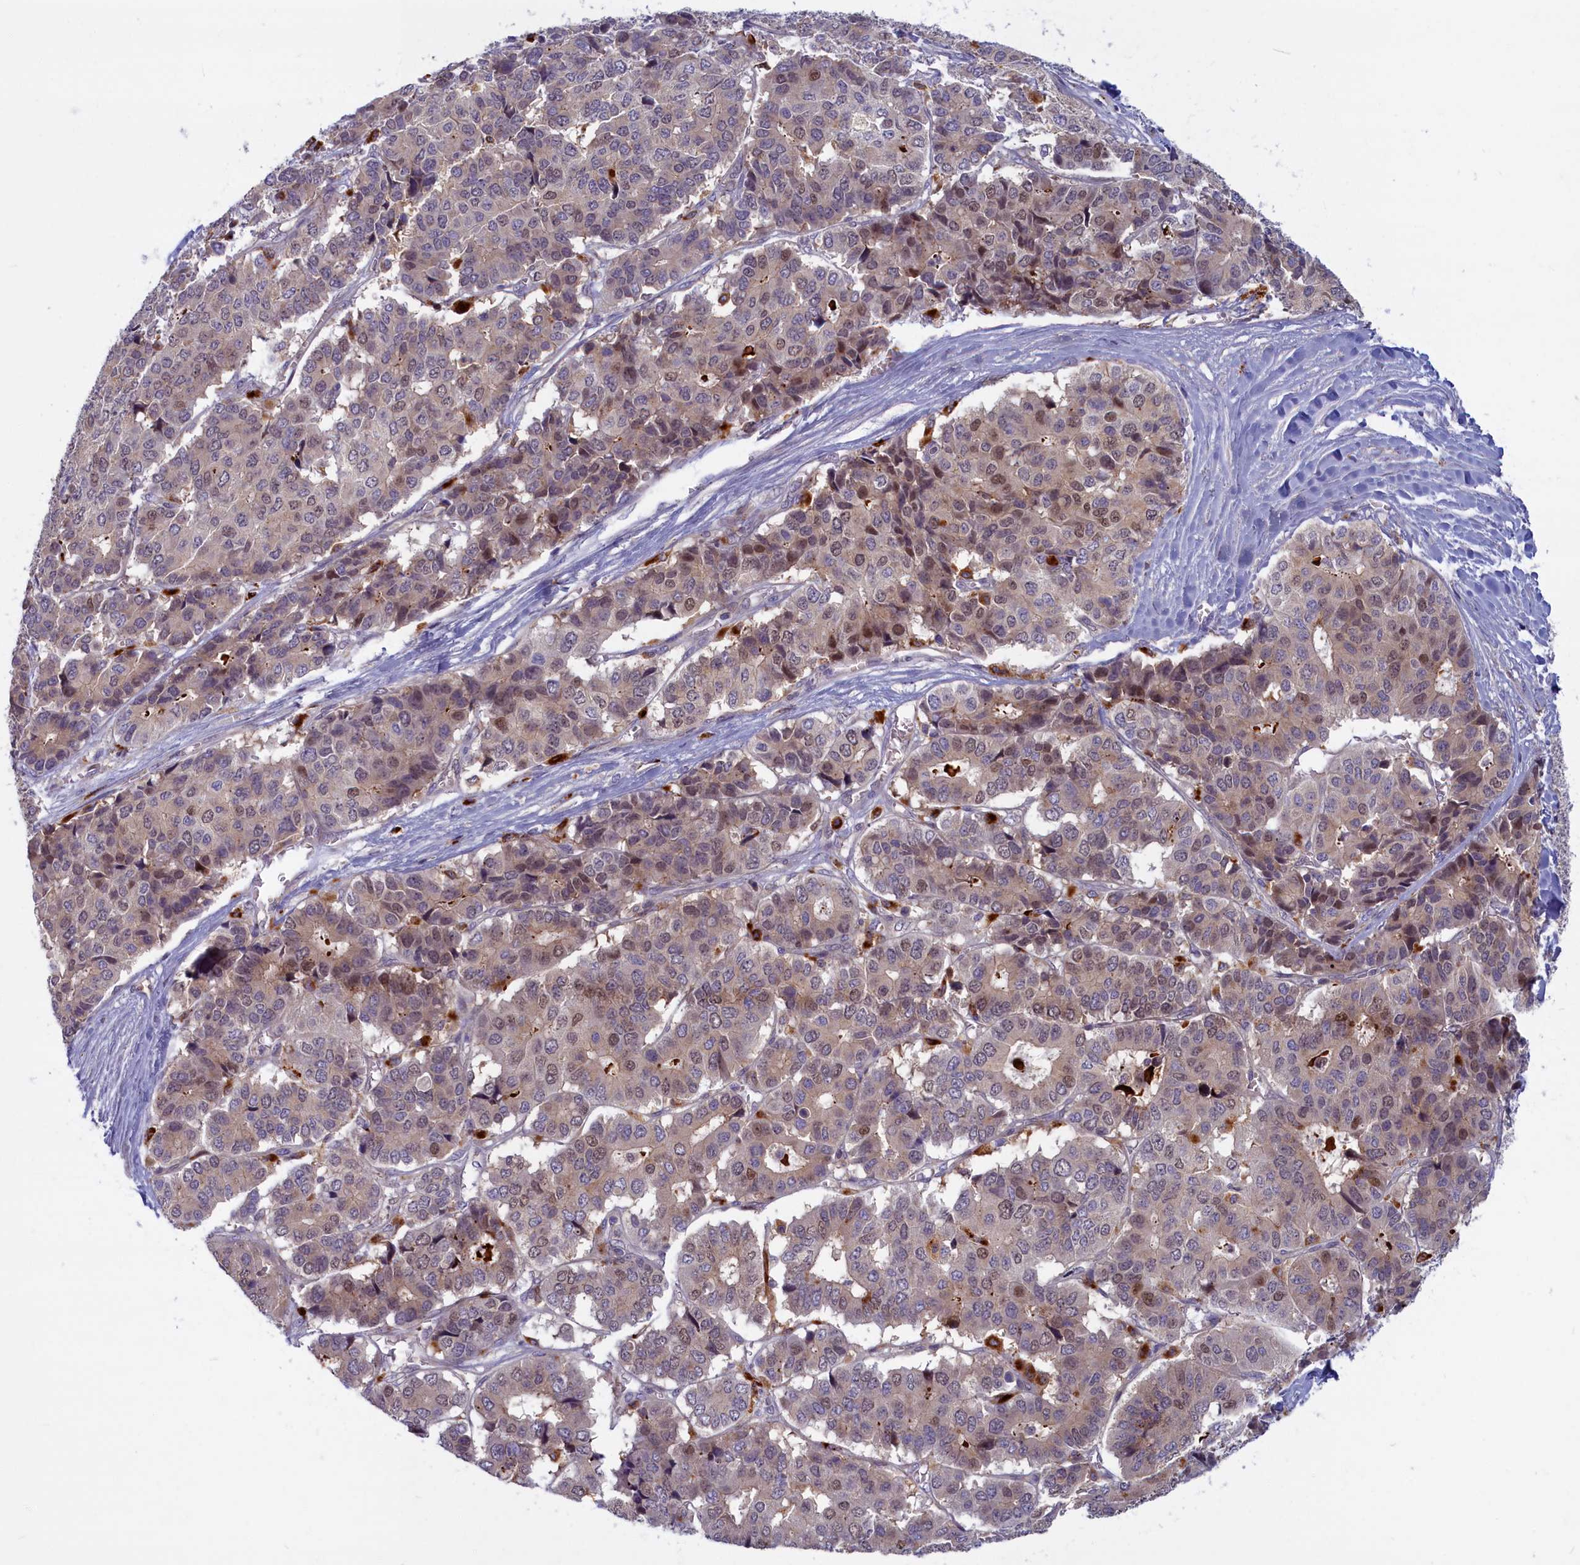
{"staining": {"intensity": "weak", "quantity": "25%-75%", "location": "nuclear"}, "tissue": "pancreatic cancer", "cell_type": "Tumor cells", "image_type": "cancer", "snomed": [{"axis": "morphology", "description": "Adenocarcinoma, NOS"}, {"axis": "topography", "description": "Pancreas"}], "caption": "Immunohistochemistry (IHC) (DAB) staining of pancreatic cancer reveals weak nuclear protein positivity in approximately 25%-75% of tumor cells. Nuclei are stained in blue.", "gene": "FCSK", "patient": {"sex": "male", "age": 50}}